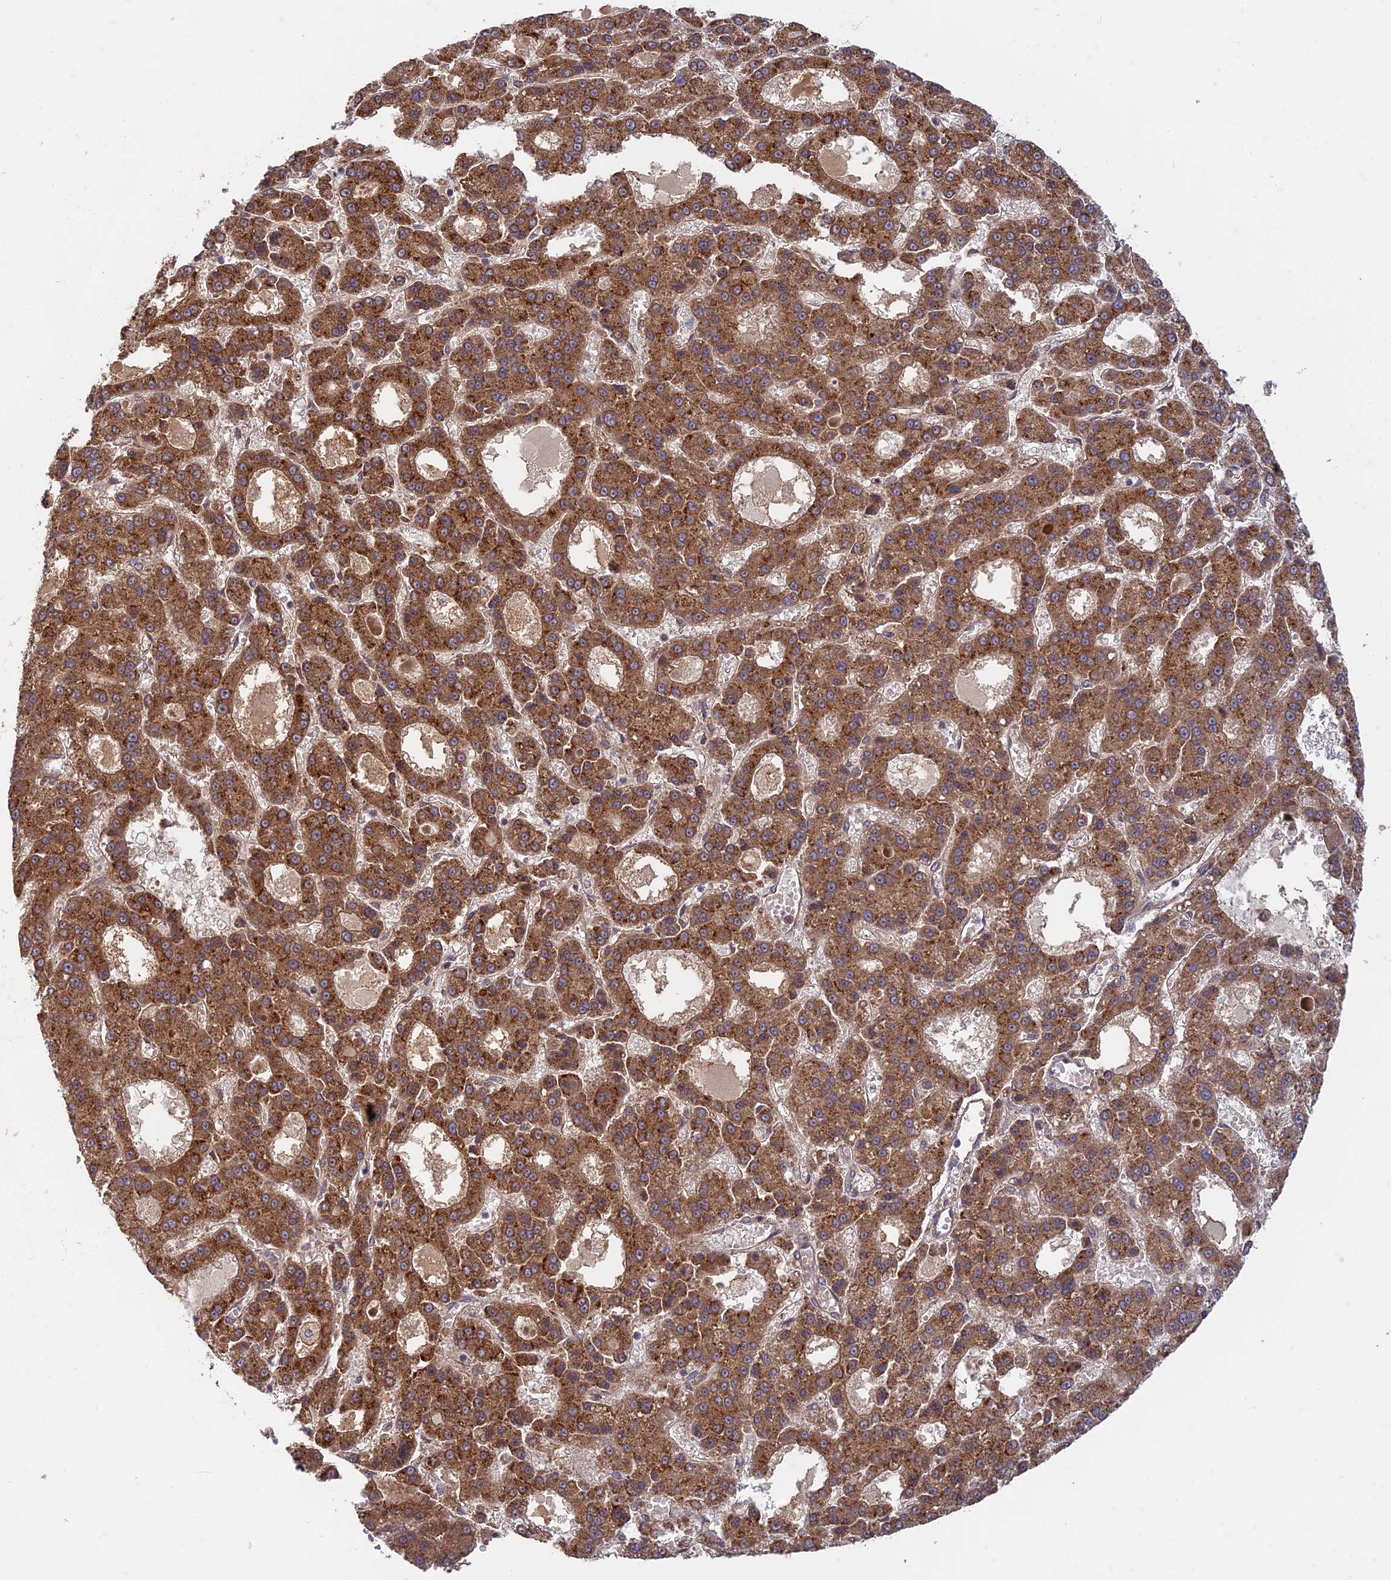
{"staining": {"intensity": "strong", "quantity": ">75%", "location": "cytoplasmic/membranous"}, "tissue": "liver cancer", "cell_type": "Tumor cells", "image_type": "cancer", "snomed": [{"axis": "morphology", "description": "Carcinoma, Hepatocellular, NOS"}, {"axis": "topography", "description": "Liver"}], "caption": "High-power microscopy captured an immunohistochemistry (IHC) photomicrograph of liver hepatocellular carcinoma, revealing strong cytoplasmic/membranous staining in approximately >75% of tumor cells. (IHC, brightfield microscopy, high magnification).", "gene": "TCF25", "patient": {"sex": "male", "age": 70}}